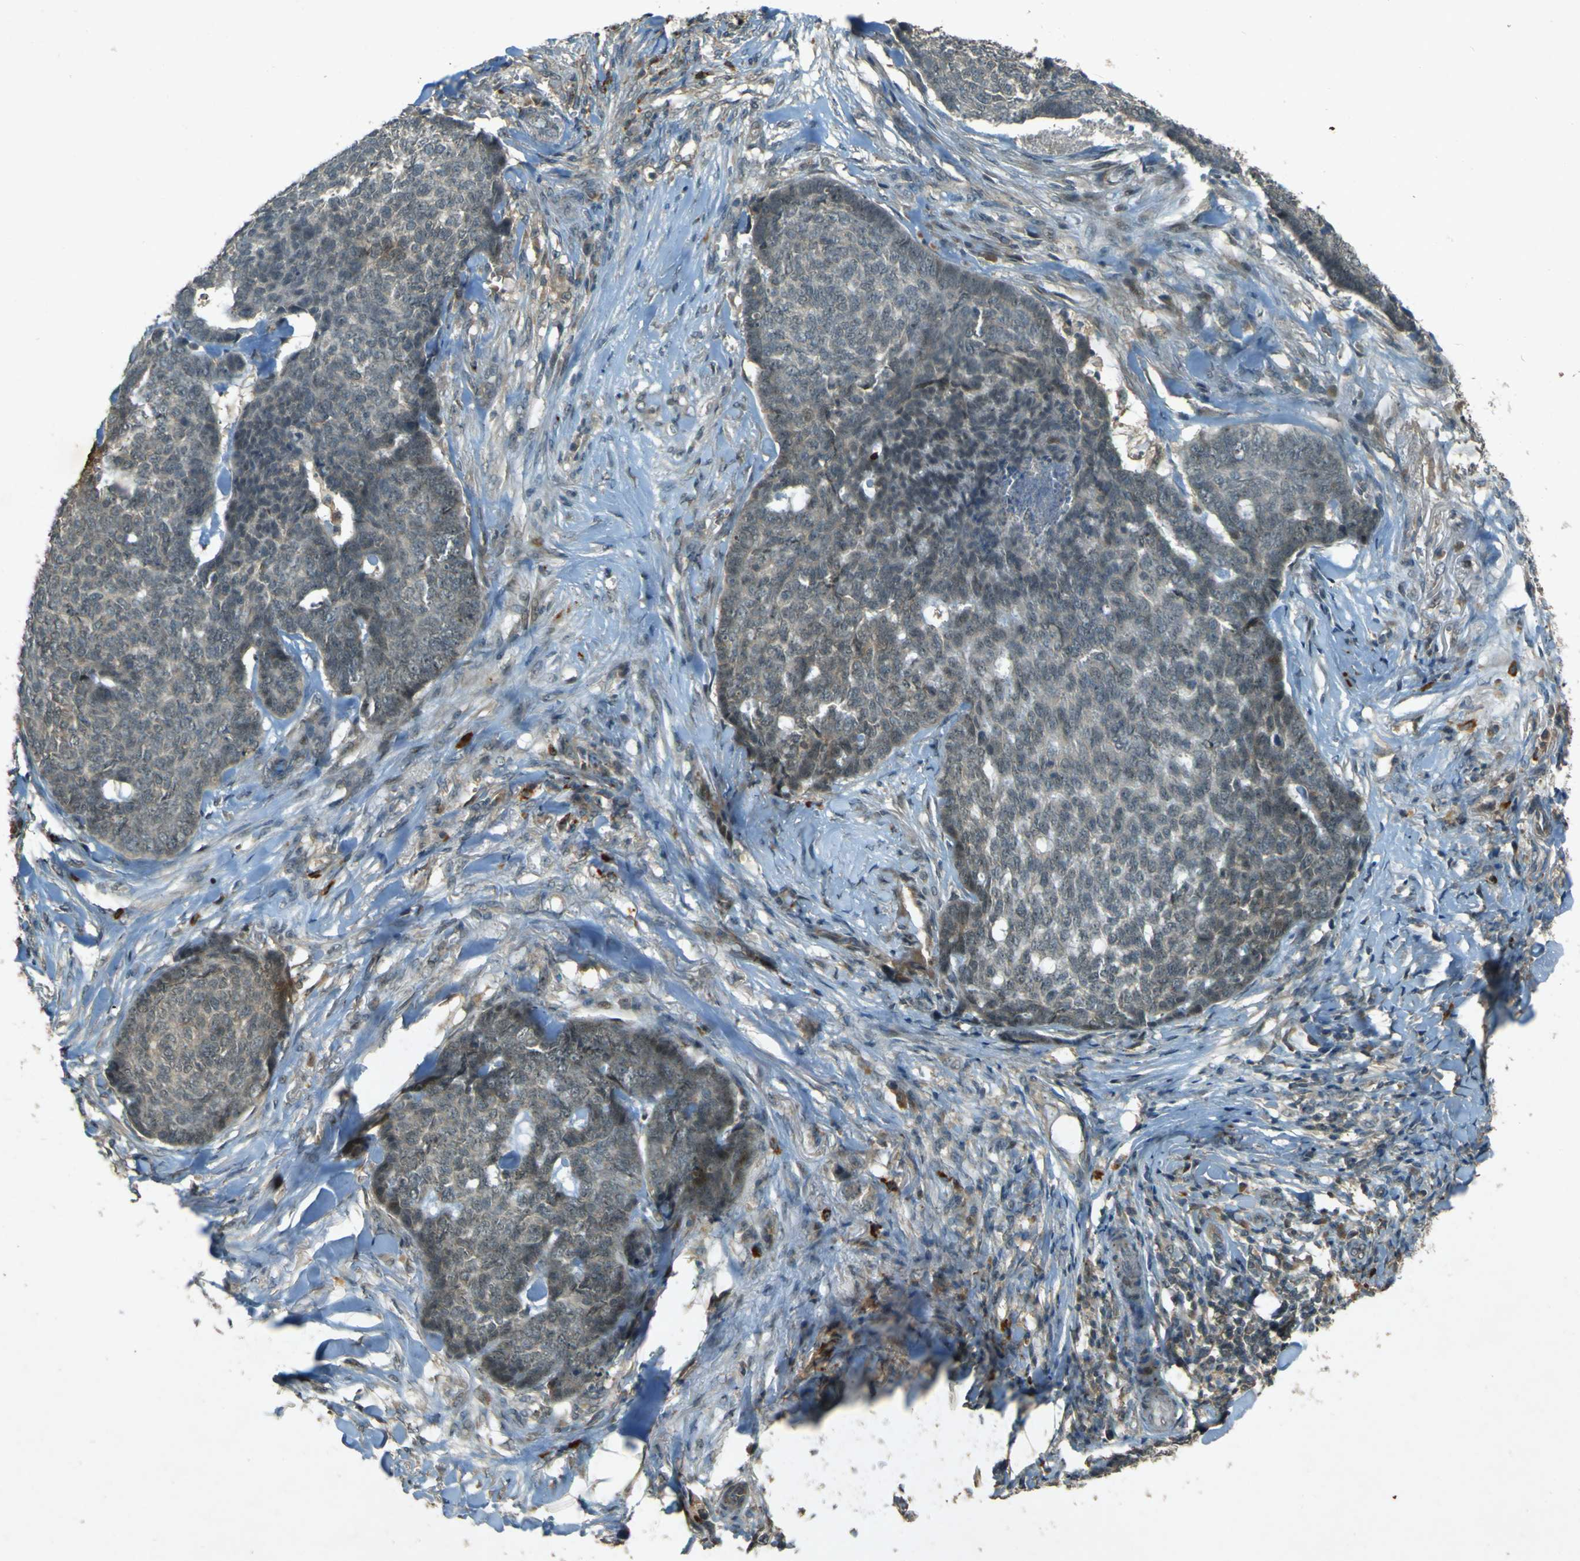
{"staining": {"intensity": "negative", "quantity": "none", "location": "none"}, "tissue": "skin cancer", "cell_type": "Tumor cells", "image_type": "cancer", "snomed": [{"axis": "morphology", "description": "Basal cell carcinoma"}, {"axis": "topography", "description": "Skin"}], "caption": "Skin basal cell carcinoma was stained to show a protein in brown. There is no significant expression in tumor cells.", "gene": "MPDZ", "patient": {"sex": "male", "age": 84}}